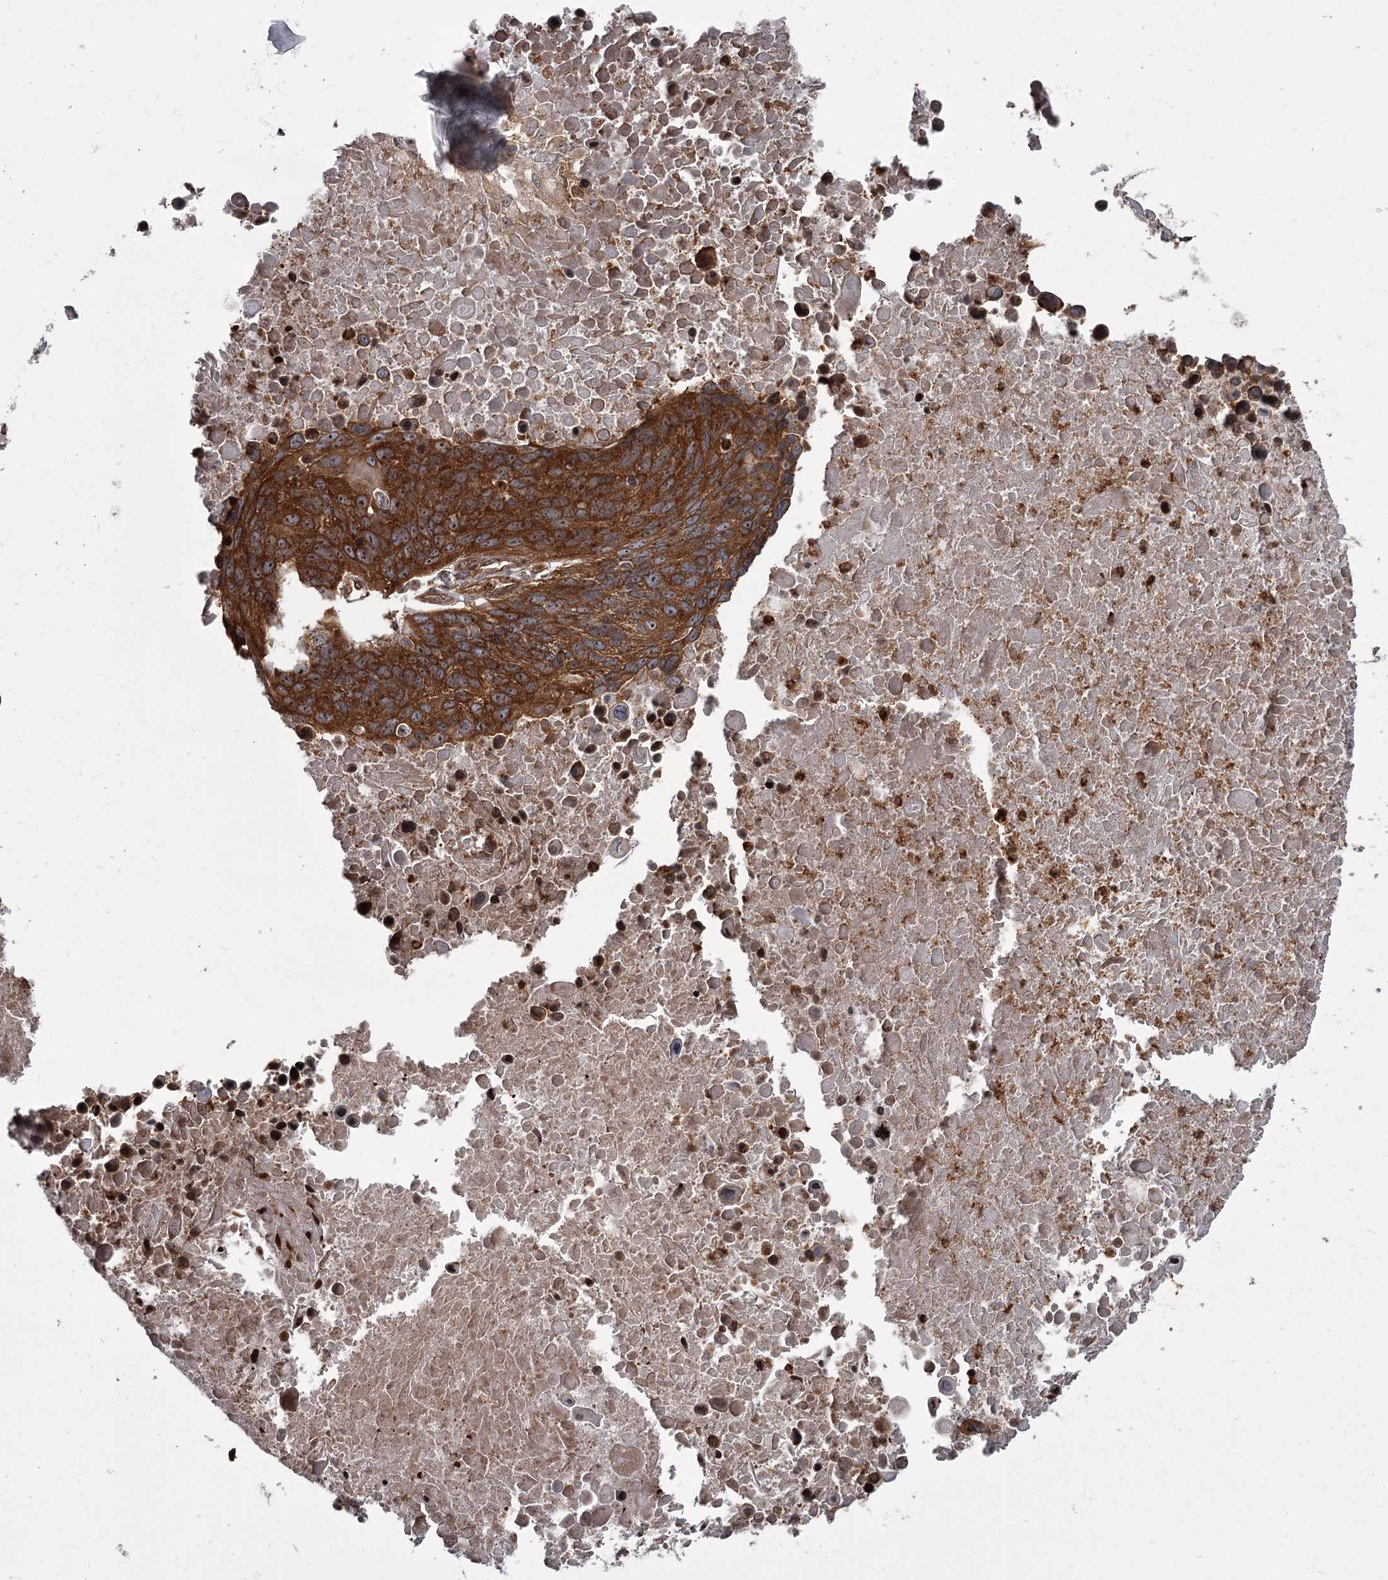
{"staining": {"intensity": "strong", "quantity": ">75%", "location": "cytoplasmic/membranous,nuclear"}, "tissue": "lung cancer", "cell_type": "Tumor cells", "image_type": "cancer", "snomed": [{"axis": "morphology", "description": "Normal tissue, NOS"}, {"axis": "morphology", "description": "Squamous cell carcinoma, NOS"}, {"axis": "topography", "description": "Lymph node"}, {"axis": "topography", "description": "Lung"}], "caption": "DAB immunohistochemical staining of squamous cell carcinoma (lung) demonstrates strong cytoplasmic/membranous and nuclear protein staining in about >75% of tumor cells.", "gene": "THAP9", "patient": {"sex": "male", "age": 66}}